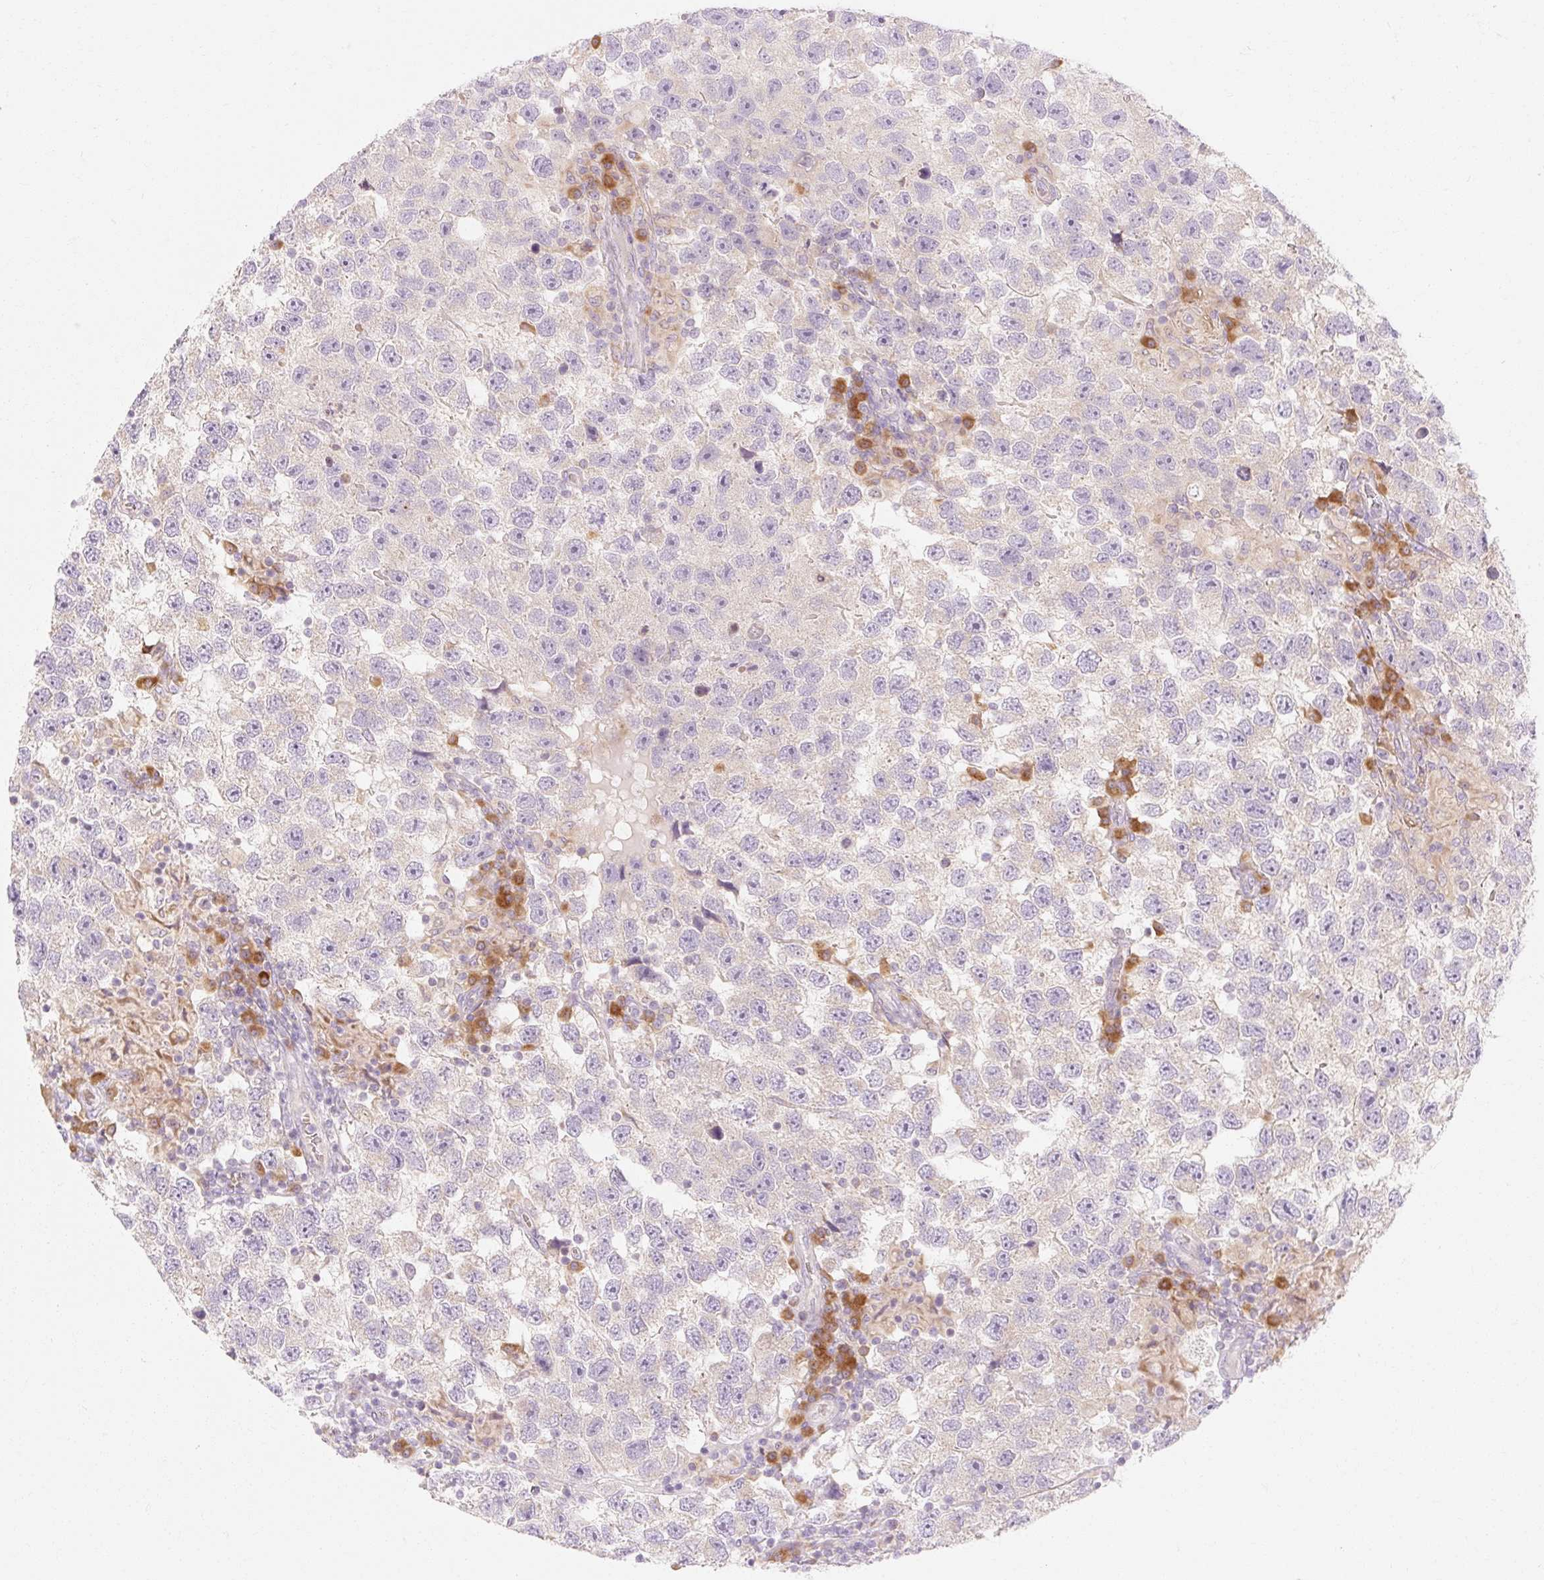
{"staining": {"intensity": "negative", "quantity": "none", "location": "none"}, "tissue": "testis cancer", "cell_type": "Tumor cells", "image_type": "cancer", "snomed": [{"axis": "morphology", "description": "Seminoma, NOS"}, {"axis": "topography", "description": "Testis"}], "caption": "The image displays no significant positivity in tumor cells of testis cancer.", "gene": "MYO1D", "patient": {"sex": "male", "age": 26}}